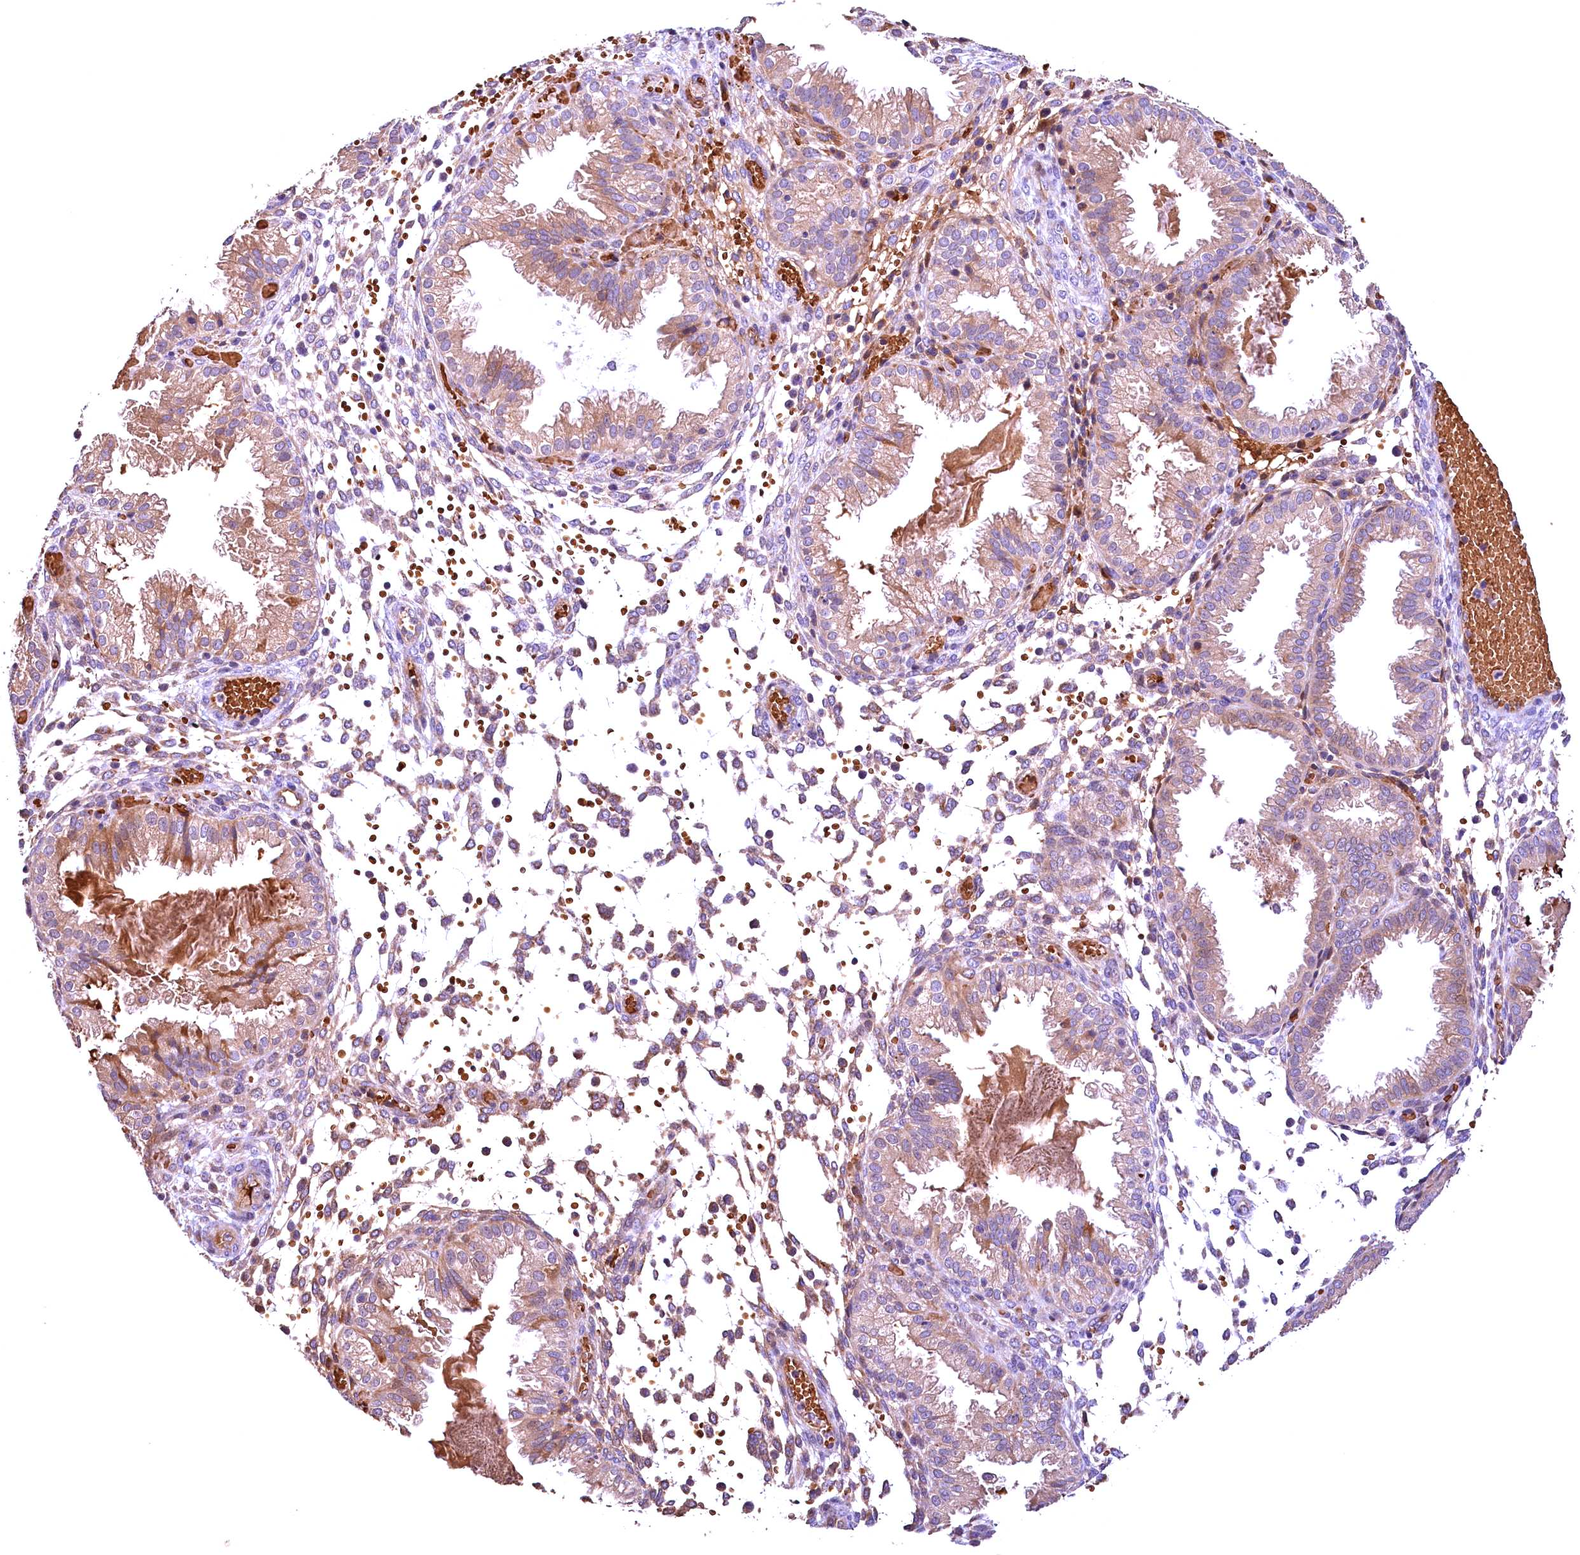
{"staining": {"intensity": "moderate", "quantity": "<25%", "location": "cytoplasmic/membranous"}, "tissue": "endometrium", "cell_type": "Cells in endometrial stroma", "image_type": "normal", "snomed": [{"axis": "morphology", "description": "Normal tissue, NOS"}, {"axis": "topography", "description": "Endometrium"}], "caption": "Protein analysis of unremarkable endometrium displays moderate cytoplasmic/membranous positivity in about <25% of cells in endometrial stroma.", "gene": "PHAF1", "patient": {"sex": "female", "age": 33}}